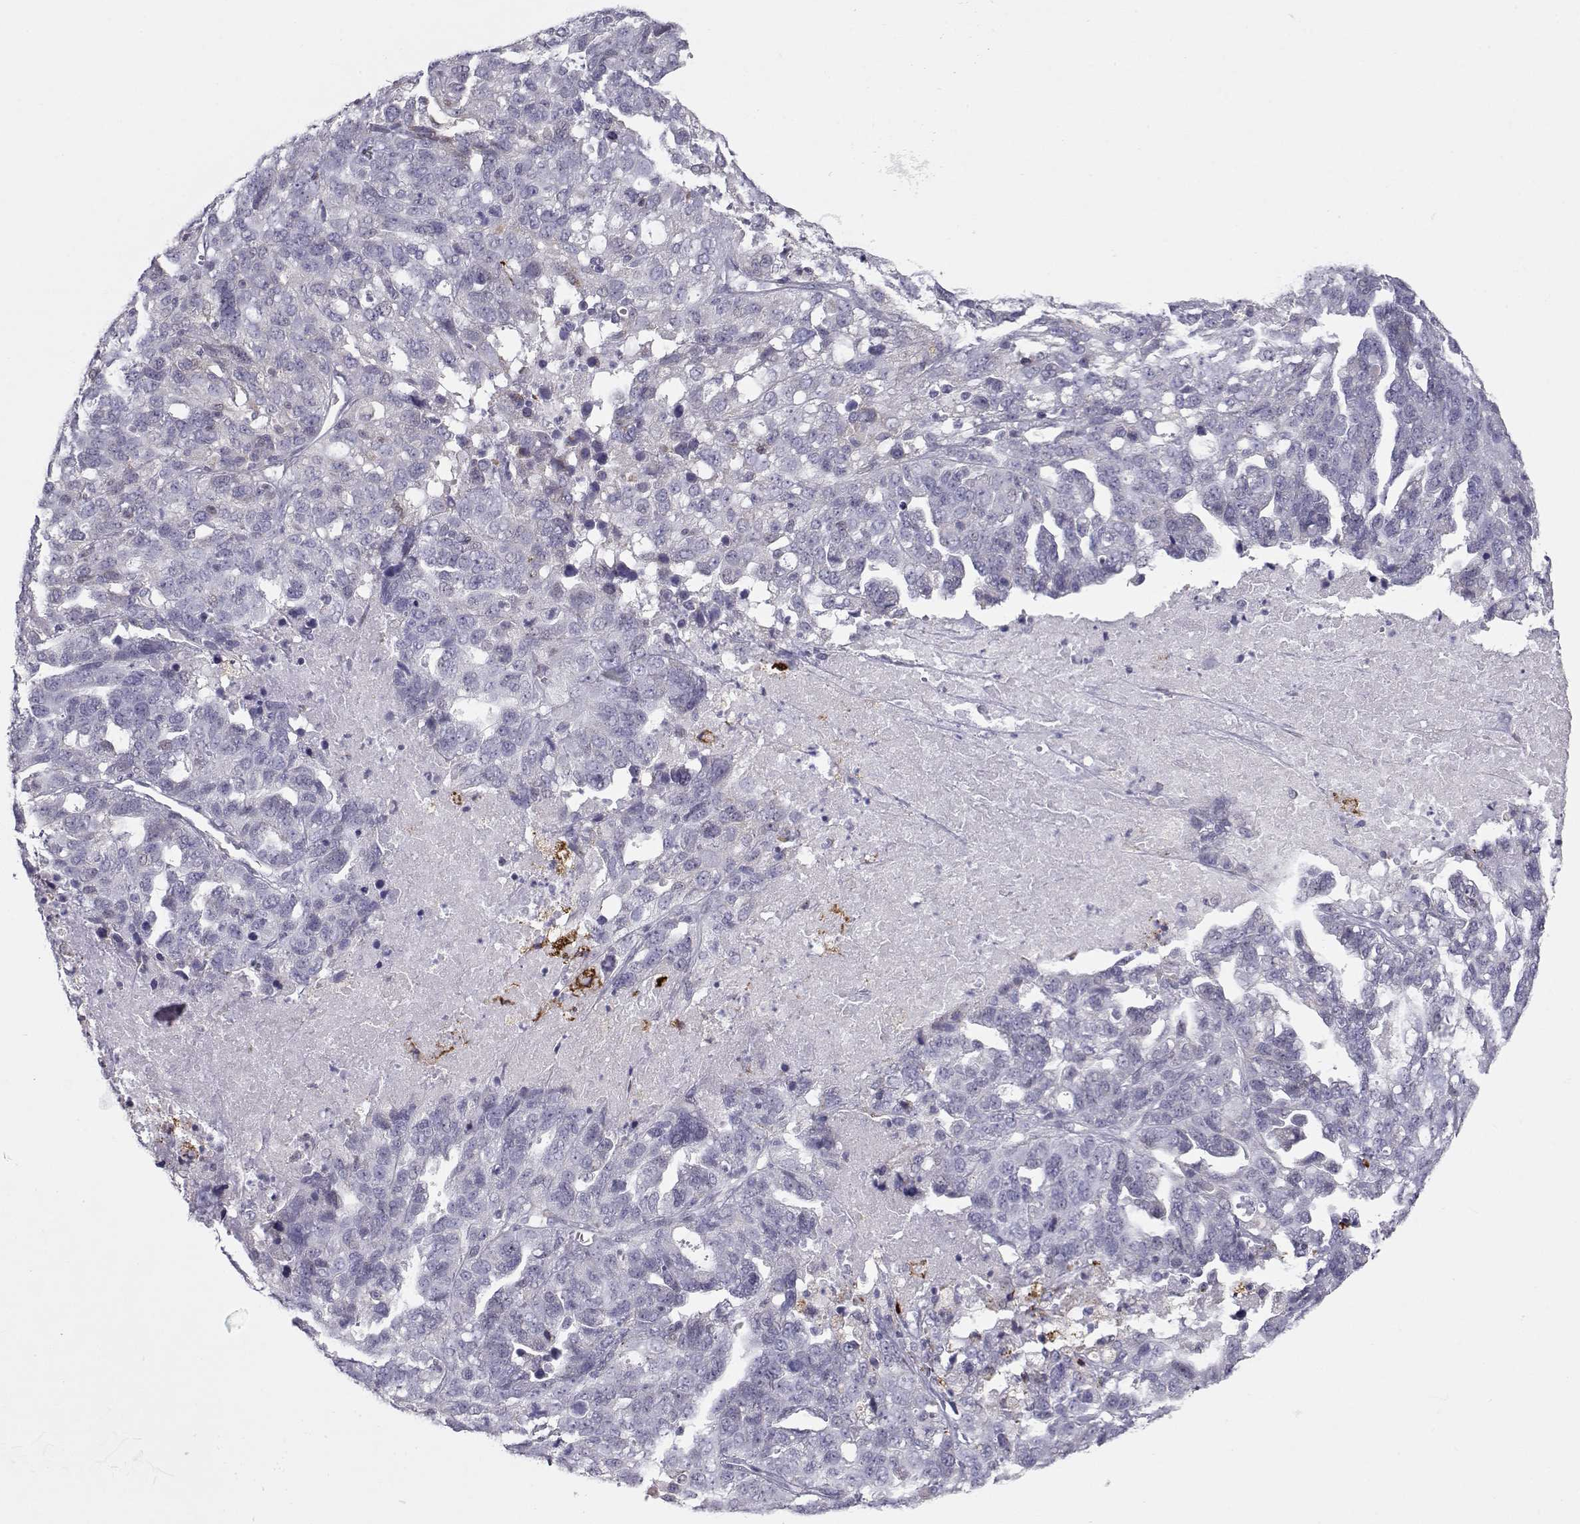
{"staining": {"intensity": "negative", "quantity": "none", "location": "none"}, "tissue": "ovarian cancer", "cell_type": "Tumor cells", "image_type": "cancer", "snomed": [{"axis": "morphology", "description": "Cystadenocarcinoma, serous, NOS"}, {"axis": "topography", "description": "Ovary"}], "caption": "The micrograph demonstrates no significant positivity in tumor cells of ovarian cancer.", "gene": "NPVF", "patient": {"sex": "female", "age": 71}}